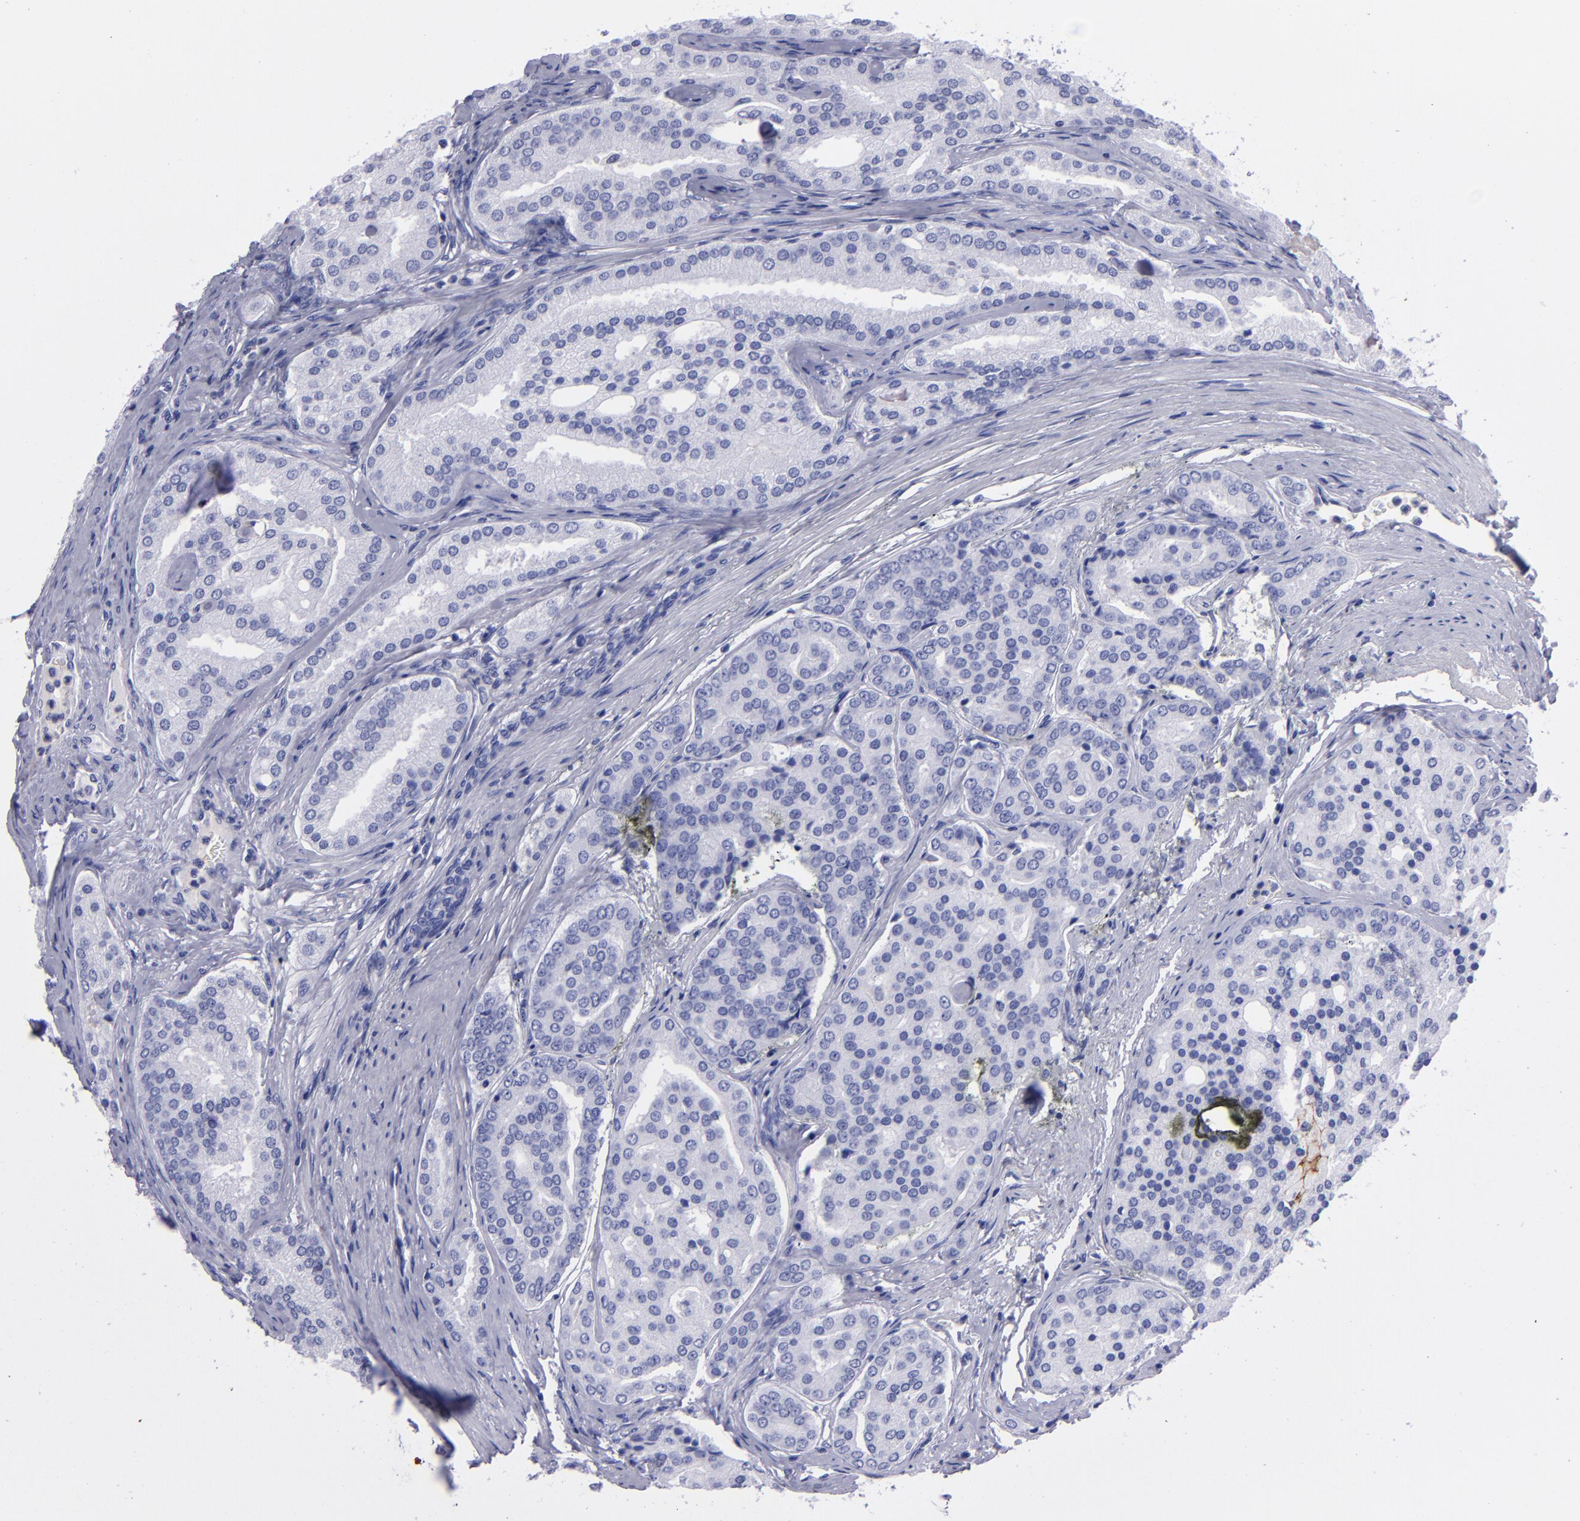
{"staining": {"intensity": "negative", "quantity": "none", "location": "none"}, "tissue": "prostate cancer", "cell_type": "Tumor cells", "image_type": "cancer", "snomed": [{"axis": "morphology", "description": "Adenocarcinoma, High grade"}, {"axis": "topography", "description": "Prostate"}], "caption": "Immunohistochemistry (IHC) image of prostate cancer stained for a protein (brown), which exhibits no expression in tumor cells.", "gene": "CD37", "patient": {"sex": "male", "age": 64}}